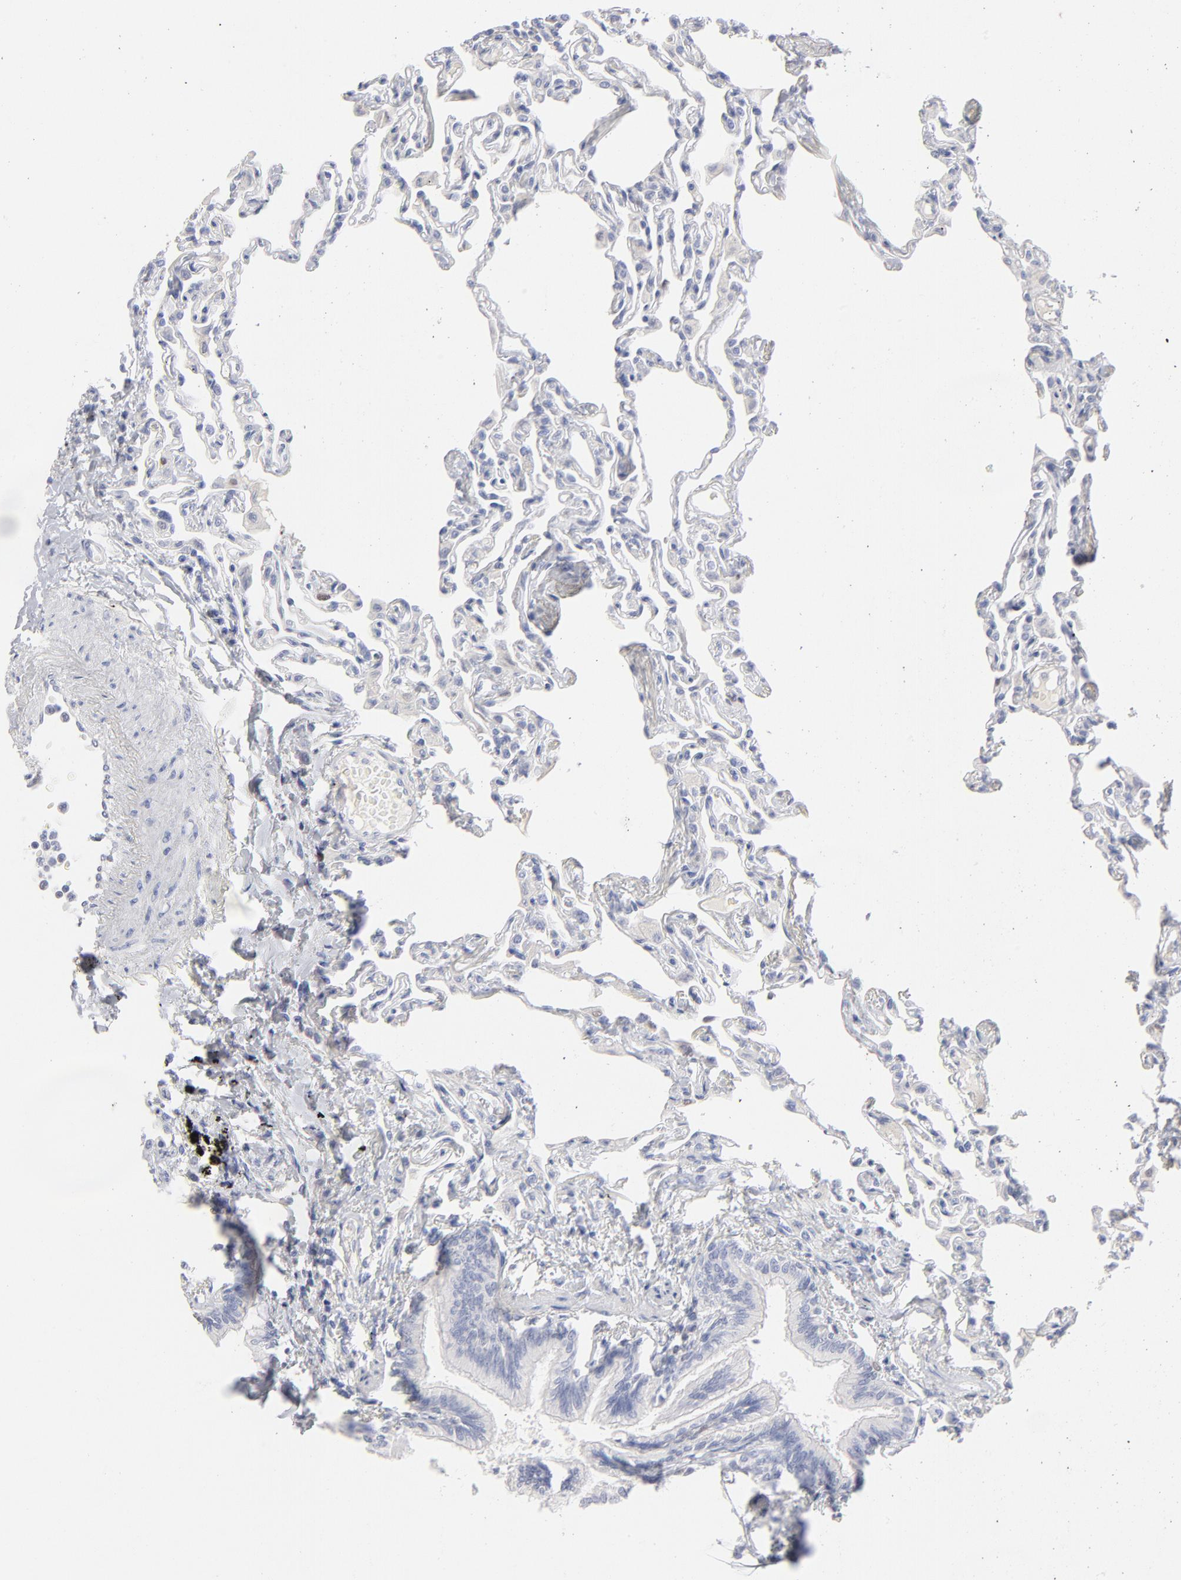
{"staining": {"intensity": "negative", "quantity": "none", "location": "none"}, "tissue": "lung", "cell_type": "Alveolar cells", "image_type": "normal", "snomed": [{"axis": "morphology", "description": "Normal tissue, NOS"}, {"axis": "topography", "description": "Lung"}], "caption": "Lung stained for a protein using IHC reveals no staining alveolar cells.", "gene": "MCM7", "patient": {"sex": "female", "age": 49}}